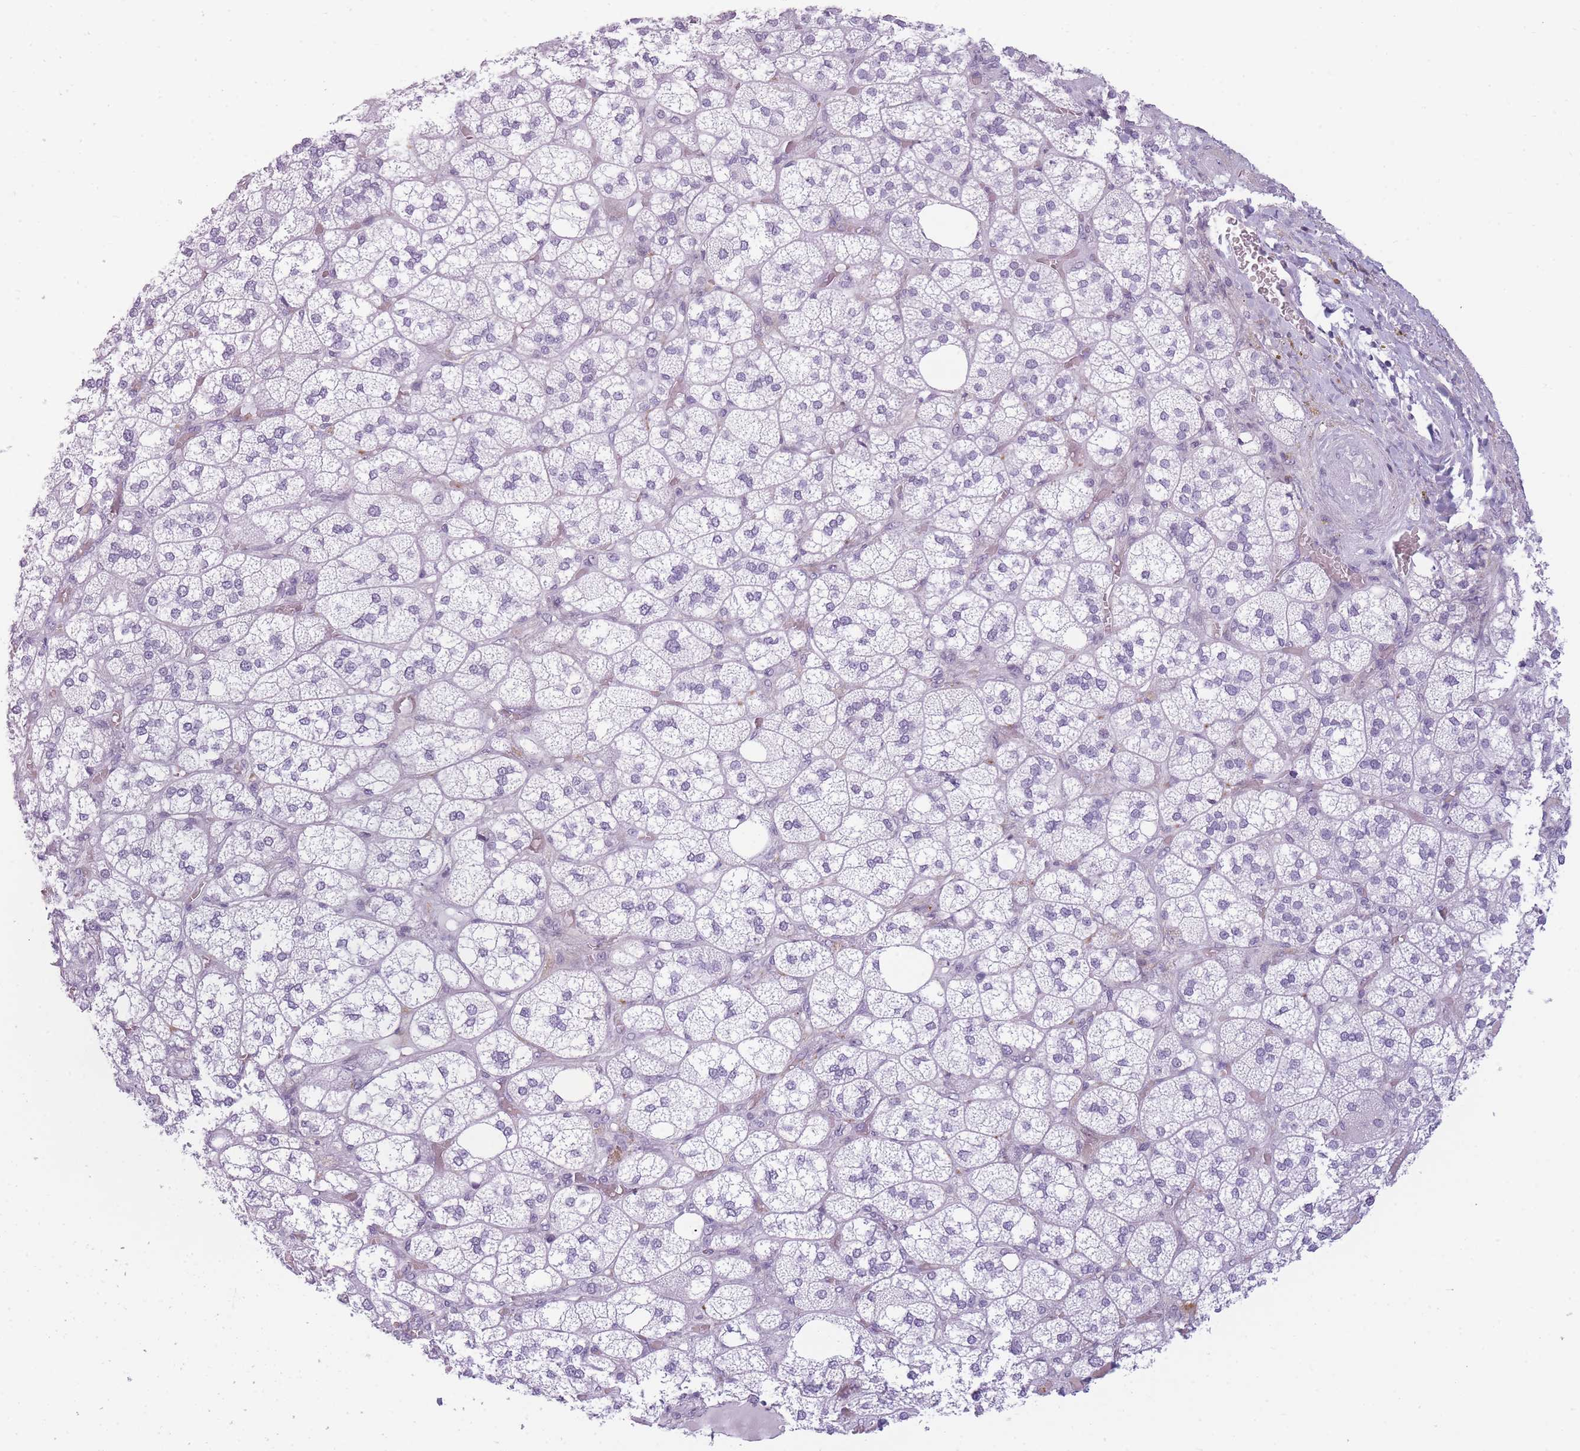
{"staining": {"intensity": "negative", "quantity": "none", "location": "none"}, "tissue": "adrenal gland", "cell_type": "Glandular cells", "image_type": "normal", "snomed": [{"axis": "morphology", "description": "Normal tissue, NOS"}, {"axis": "topography", "description": "Adrenal gland"}], "caption": "Adrenal gland stained for a protein using immunohistochemistry (IHC) reveals no expression glandular cells.", "gene": "GGT1", "patient": {"sex": "male", "age": 61}}